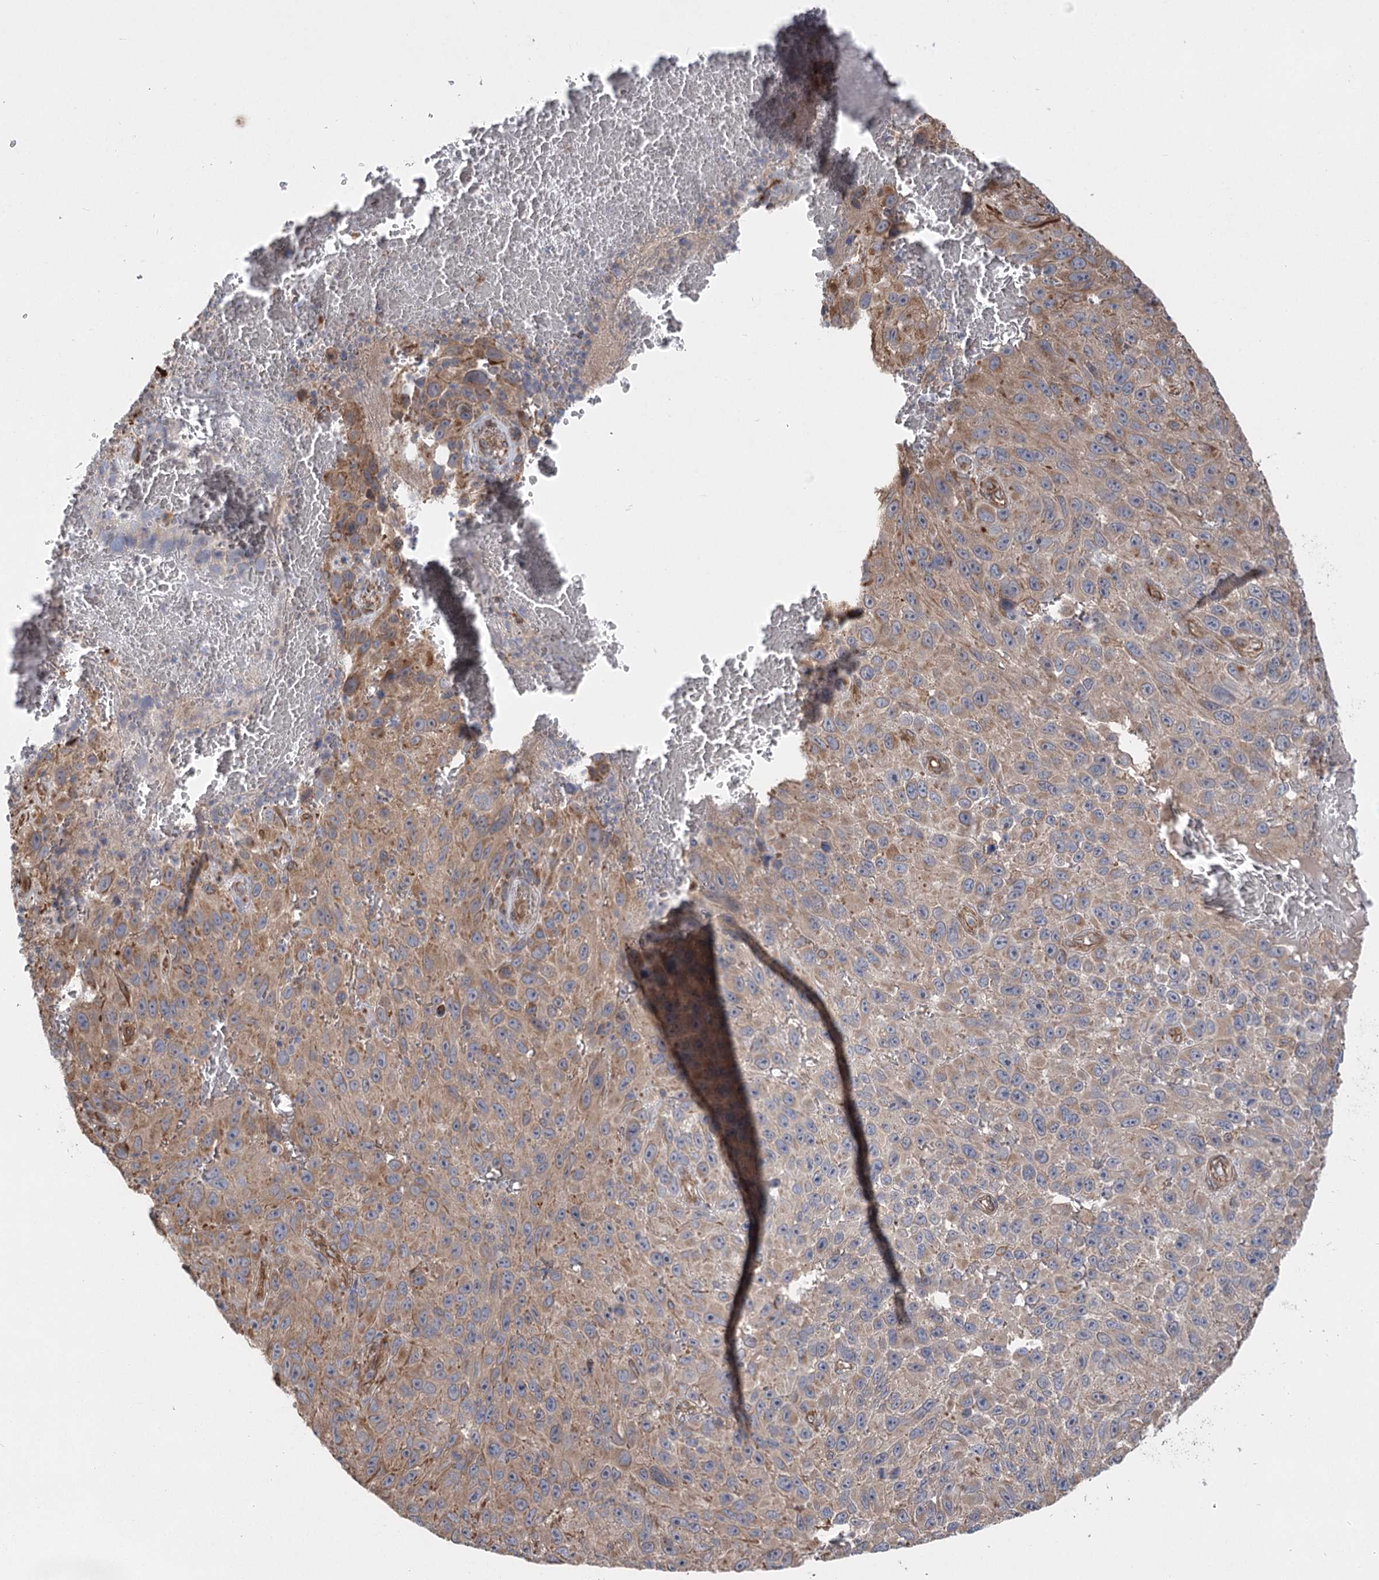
{"staining": {"intensity": "weak", "quantity": "25%-75%", "location": "cytoplasmic/membranous"}, "tissue": "melanoma", "cell_type": "Tumor cells", "image_type": "cancer", "snomed": [{"axis": "morphology", "description": "Malignant melanoma, NOS"}, {"axis": "topography", "description": "Skin"}], "caption": "This photomicrograph reveals immunohistochemistry staining of human melanoma, with low weak cytoplasmic/membranous expression in about 25%-75% of tumor cells.", "gene": "RWDD4", "patient": {"sex": "female", "age": 96}}